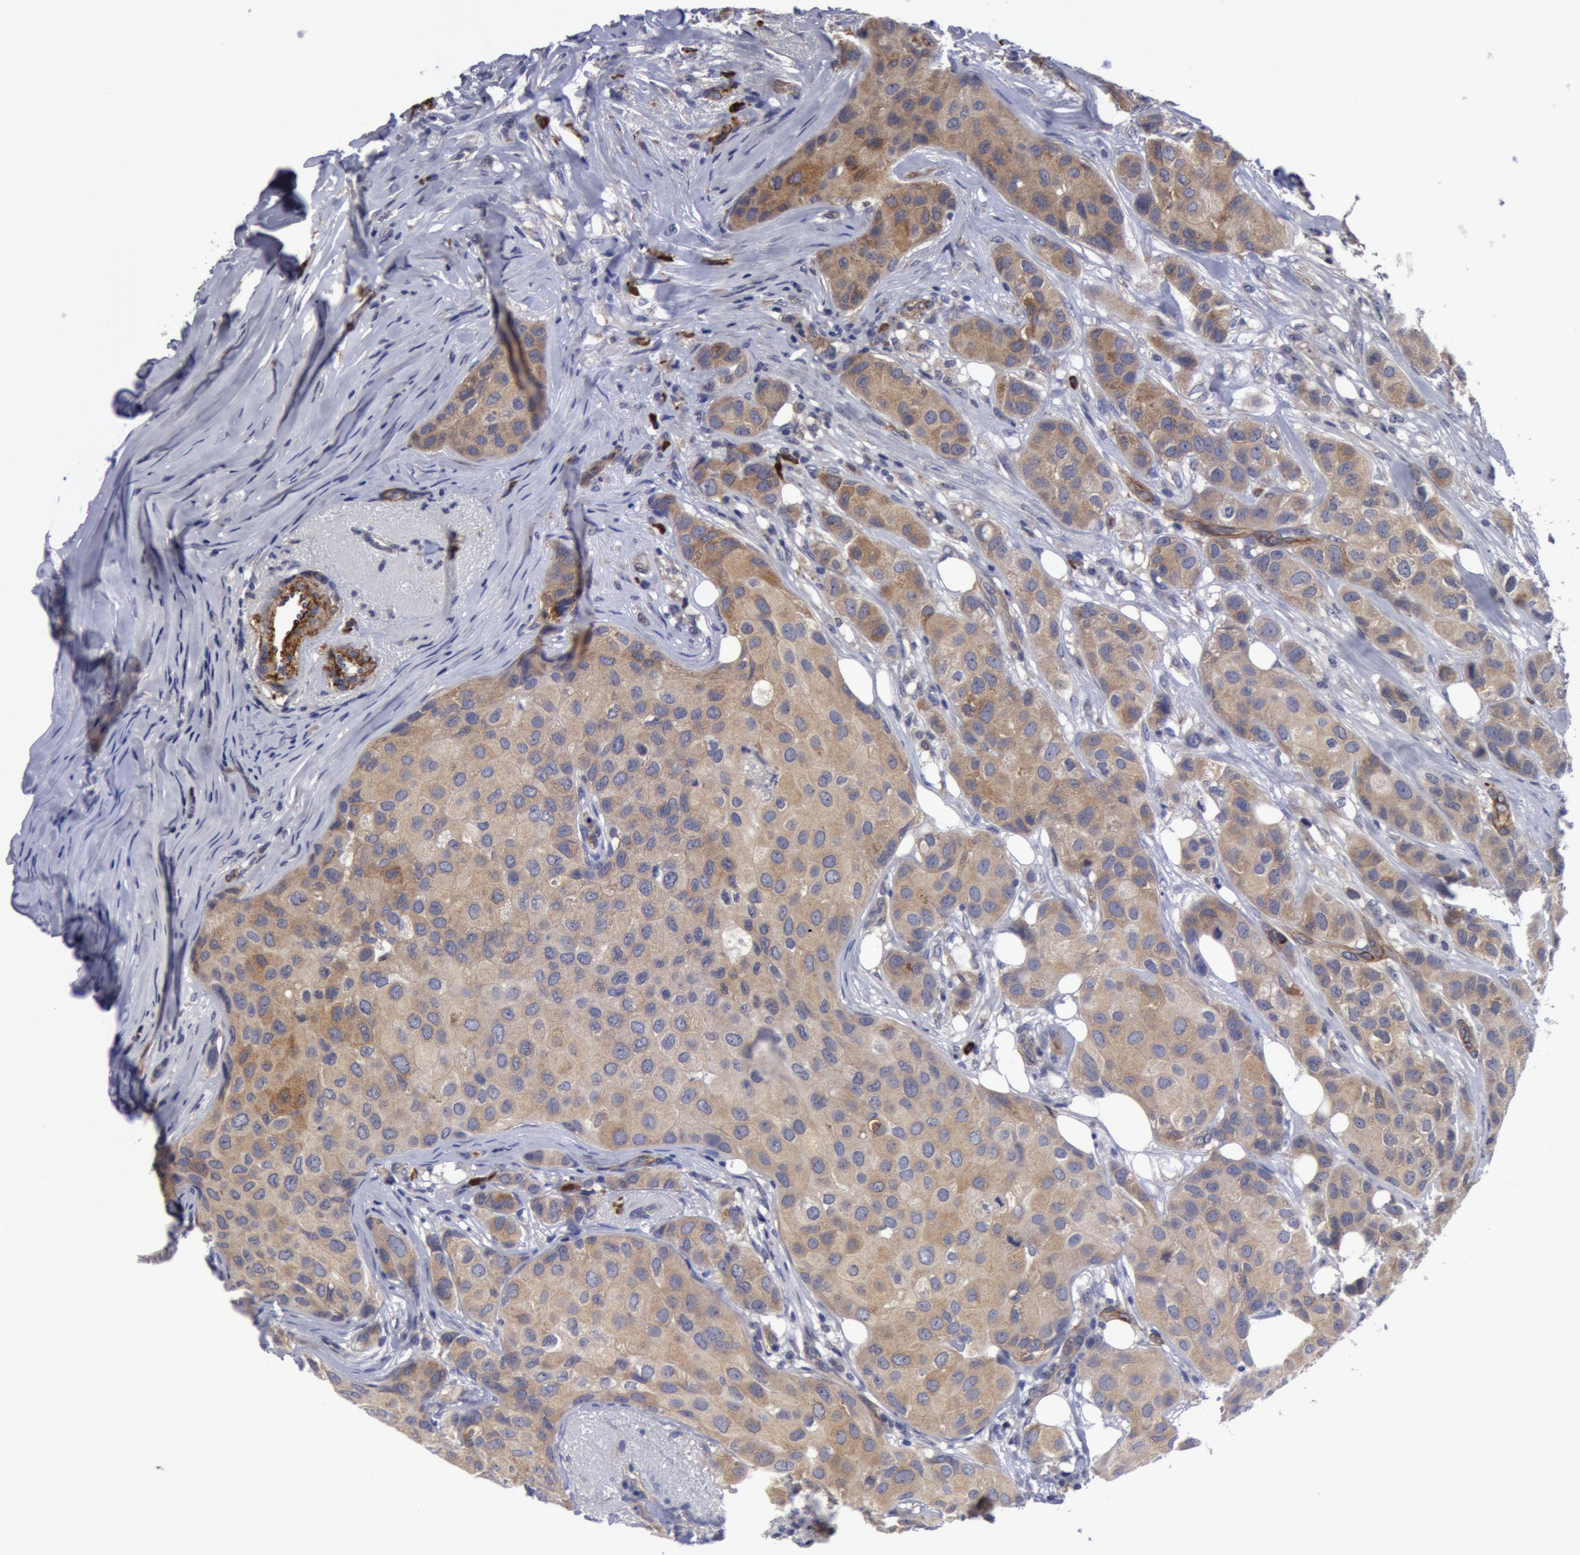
{"staining": {"intensity": "weak", "quantity": ">75%", "location": "cytoplasmic/membranous"}, "tissue": "breast cancer", "cell_type": "Tumor cells", "image_type": "cancer", "snomed": [{"axis": "morphology", "description": "Duct carcinoma"}, {"axis": "topography", "description": "Breast"}], "caption": "Breast cancer (intraductal carcinoma) stained with a protein marker shows weak staining in tumor cells.", "gene": "IL23A", "patient": {"sex": "female", "age": 68}}